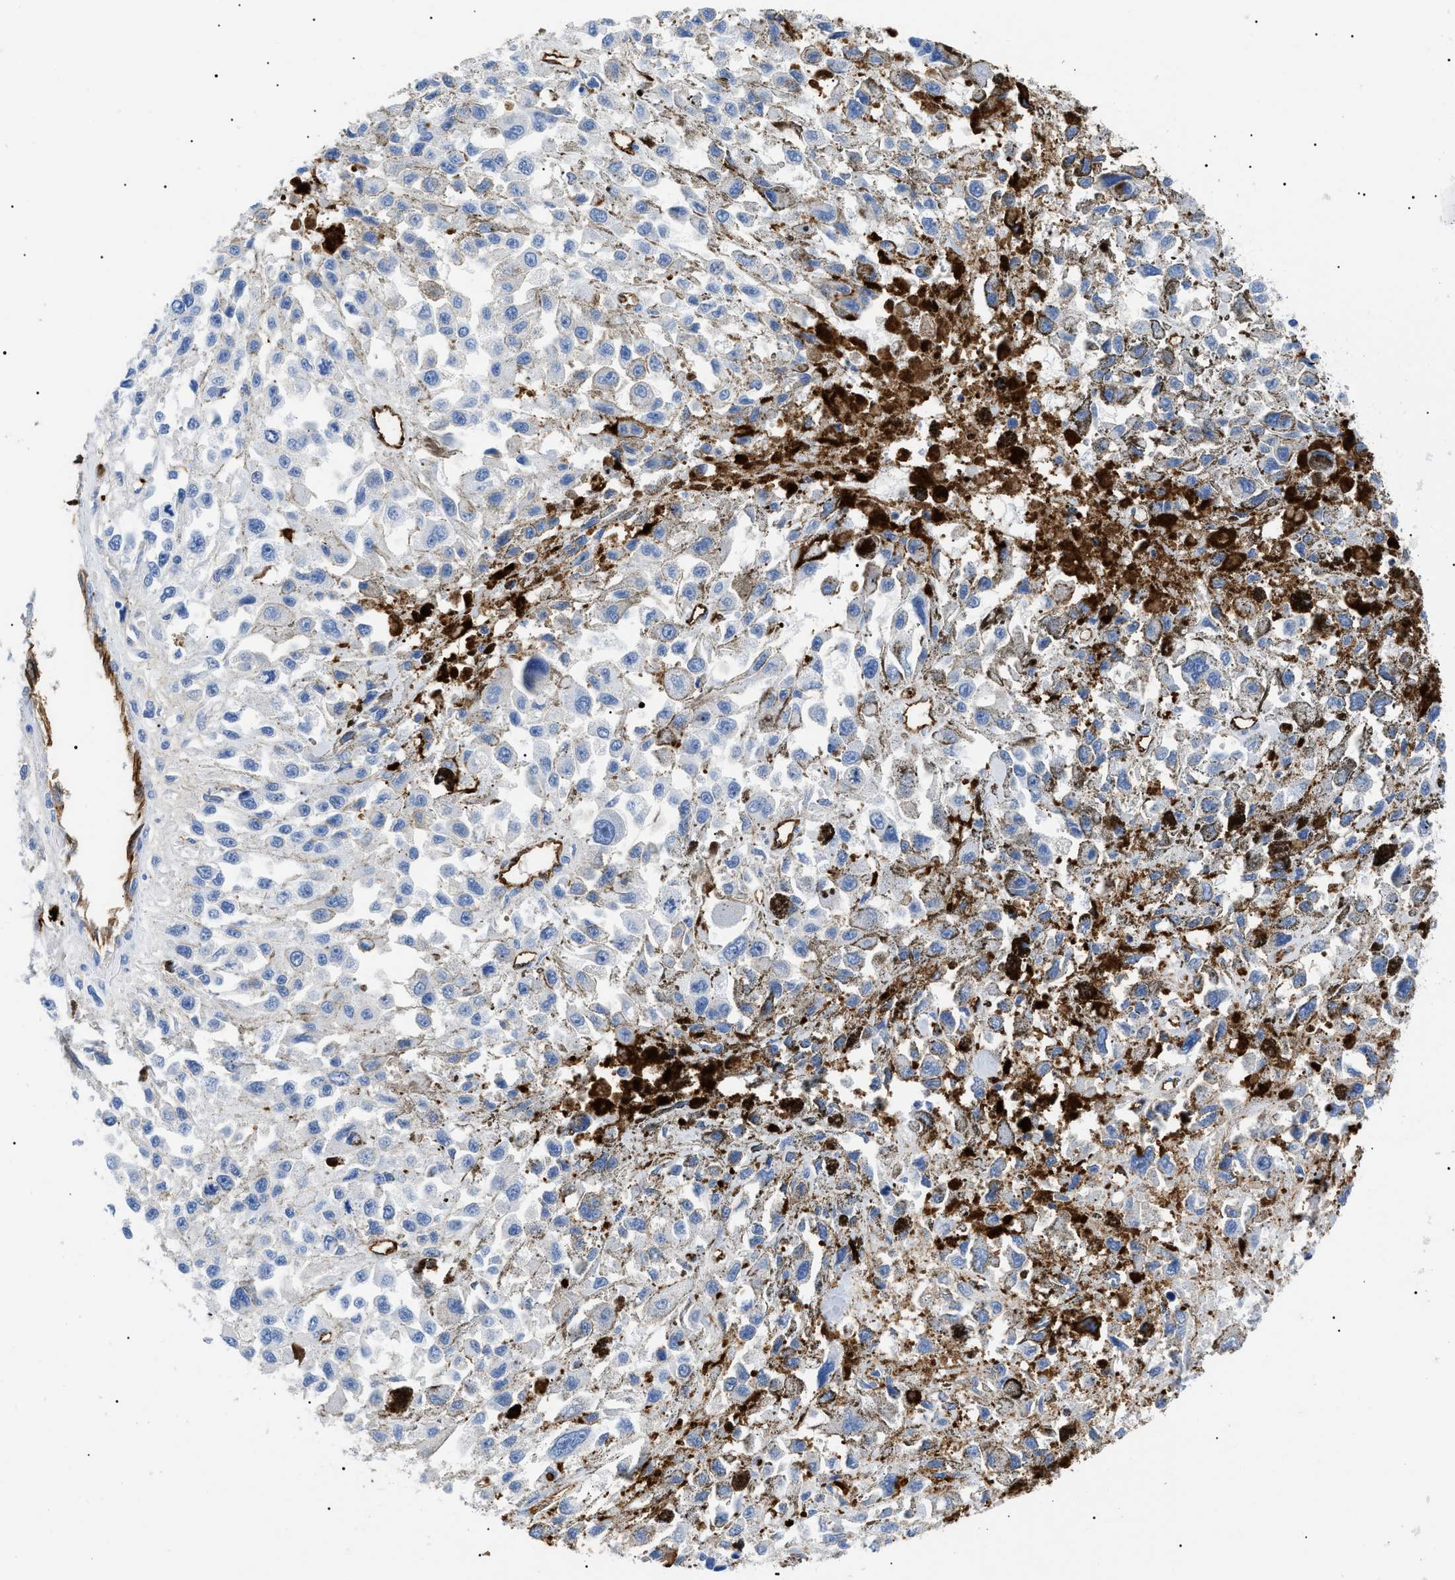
{"staining": {"intensity": "negative", "quantity": "none", "location": "none"}, "tissue": "melanoma", "cell_type": "Tumor cells", "image_type": "cancer", "snomed": [{"axis": "morphology", "description": "Malignant melanoma, Metastatic site"}, {"axis": "topography", "description": "Lymph node"}], "caption": "Malignant melanoma (metastatic site) was stained to show a protein in brown. There is no significant staining in tumor cells.", "gene": "PODXL", "patient": {"sex": "male", "age": 59}}